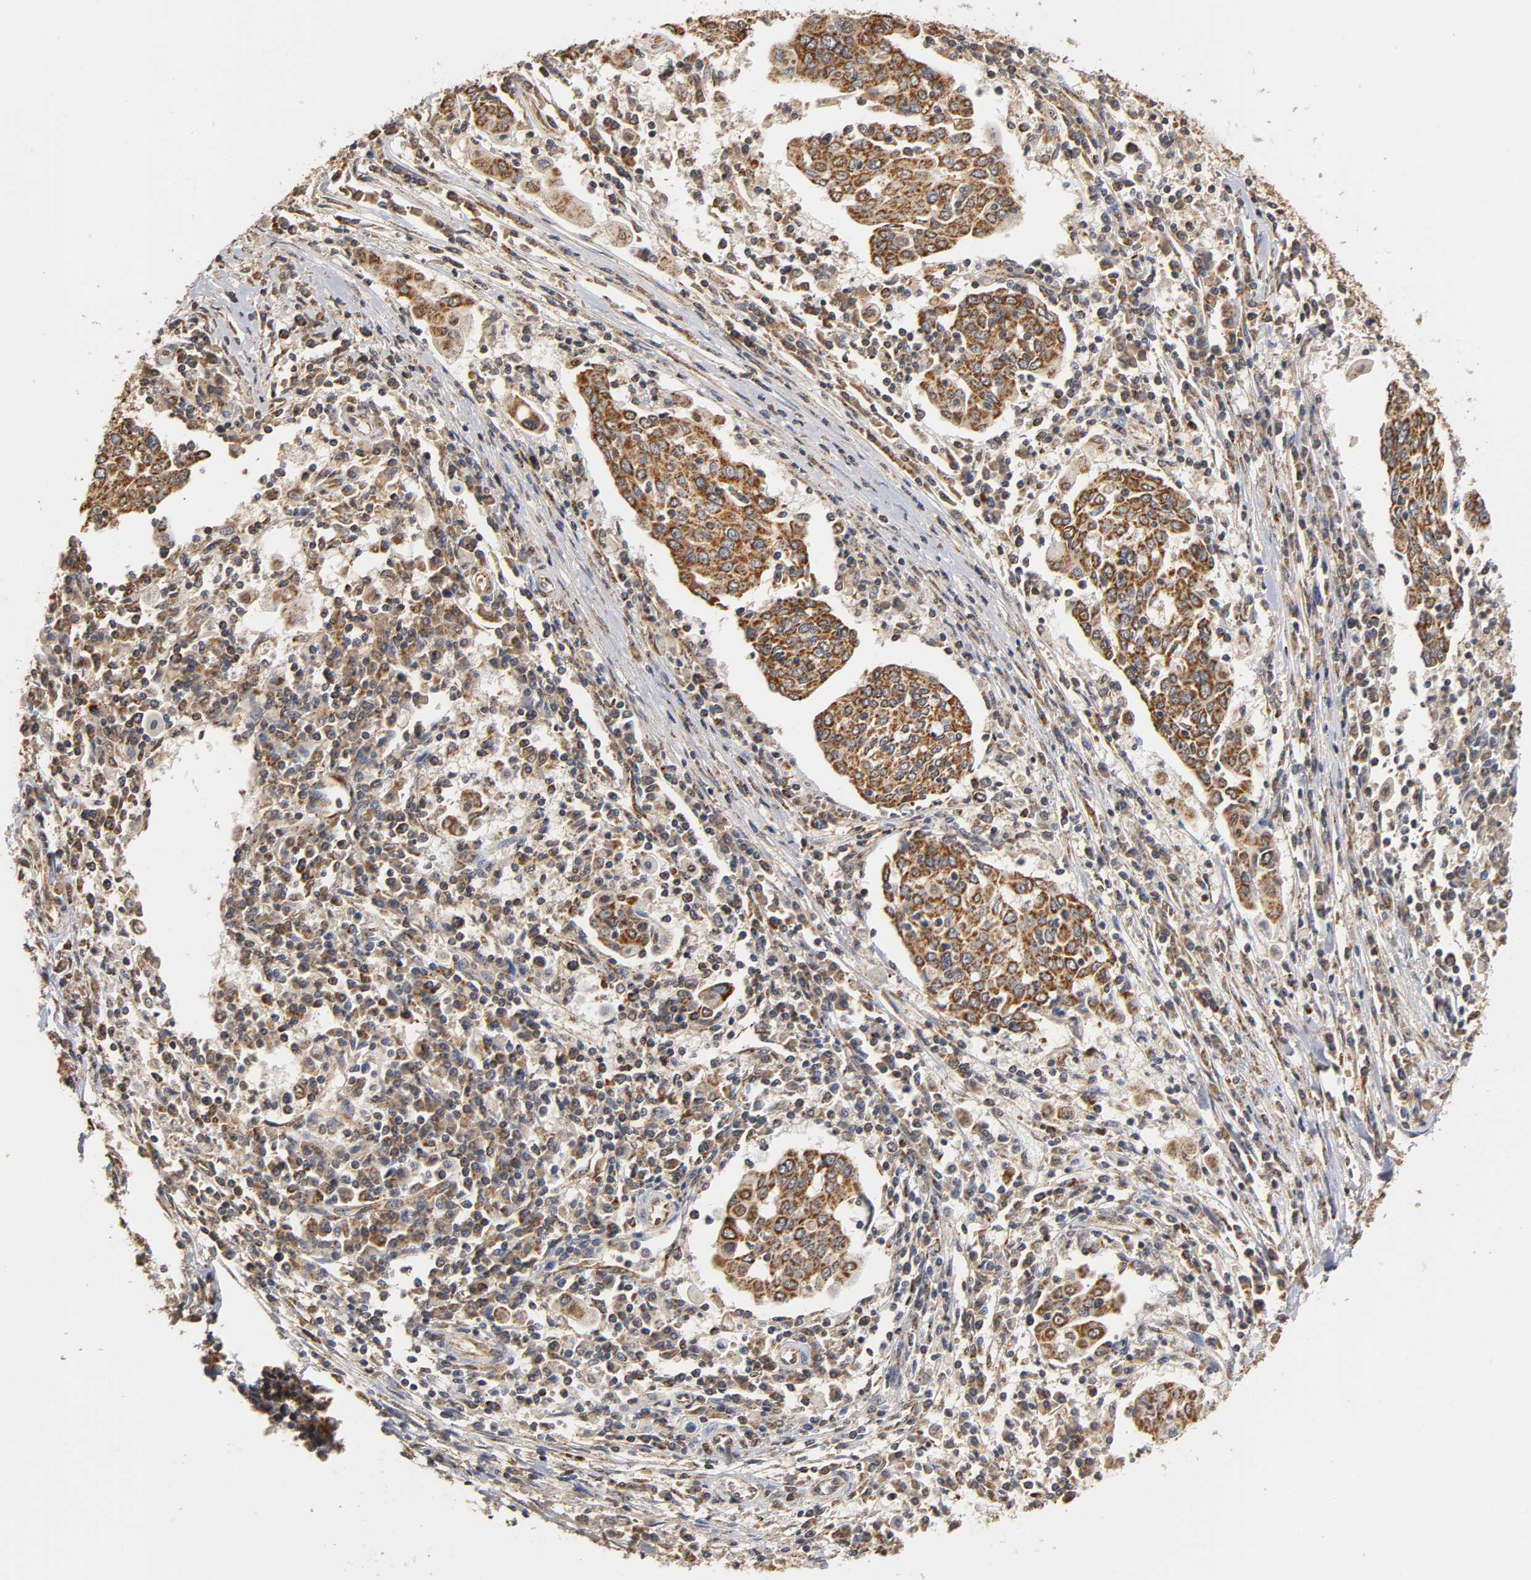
{"staining": {"intensity": "strong", "quantity": ">75%", "location": "cytoplasmic/membranous"}, "tissue": "cervical cancer", "cell_type": "Tumor cells", "image_type": "cancer", "snomed": [{"axis": "morphology", "description": "Squamous cell carcinoma, NOS"}, {"axis": "topography", "description": "Cervix"}], "caption": "Cervical cancer (squamous cell carcinoma) was stained to show a protein in brown. There is high levels of strong cytoplasmic/membranous staining in about >75% of tumor cells.", "gene": "PKN1", "patient": {"sex": "female", "age": 40}}